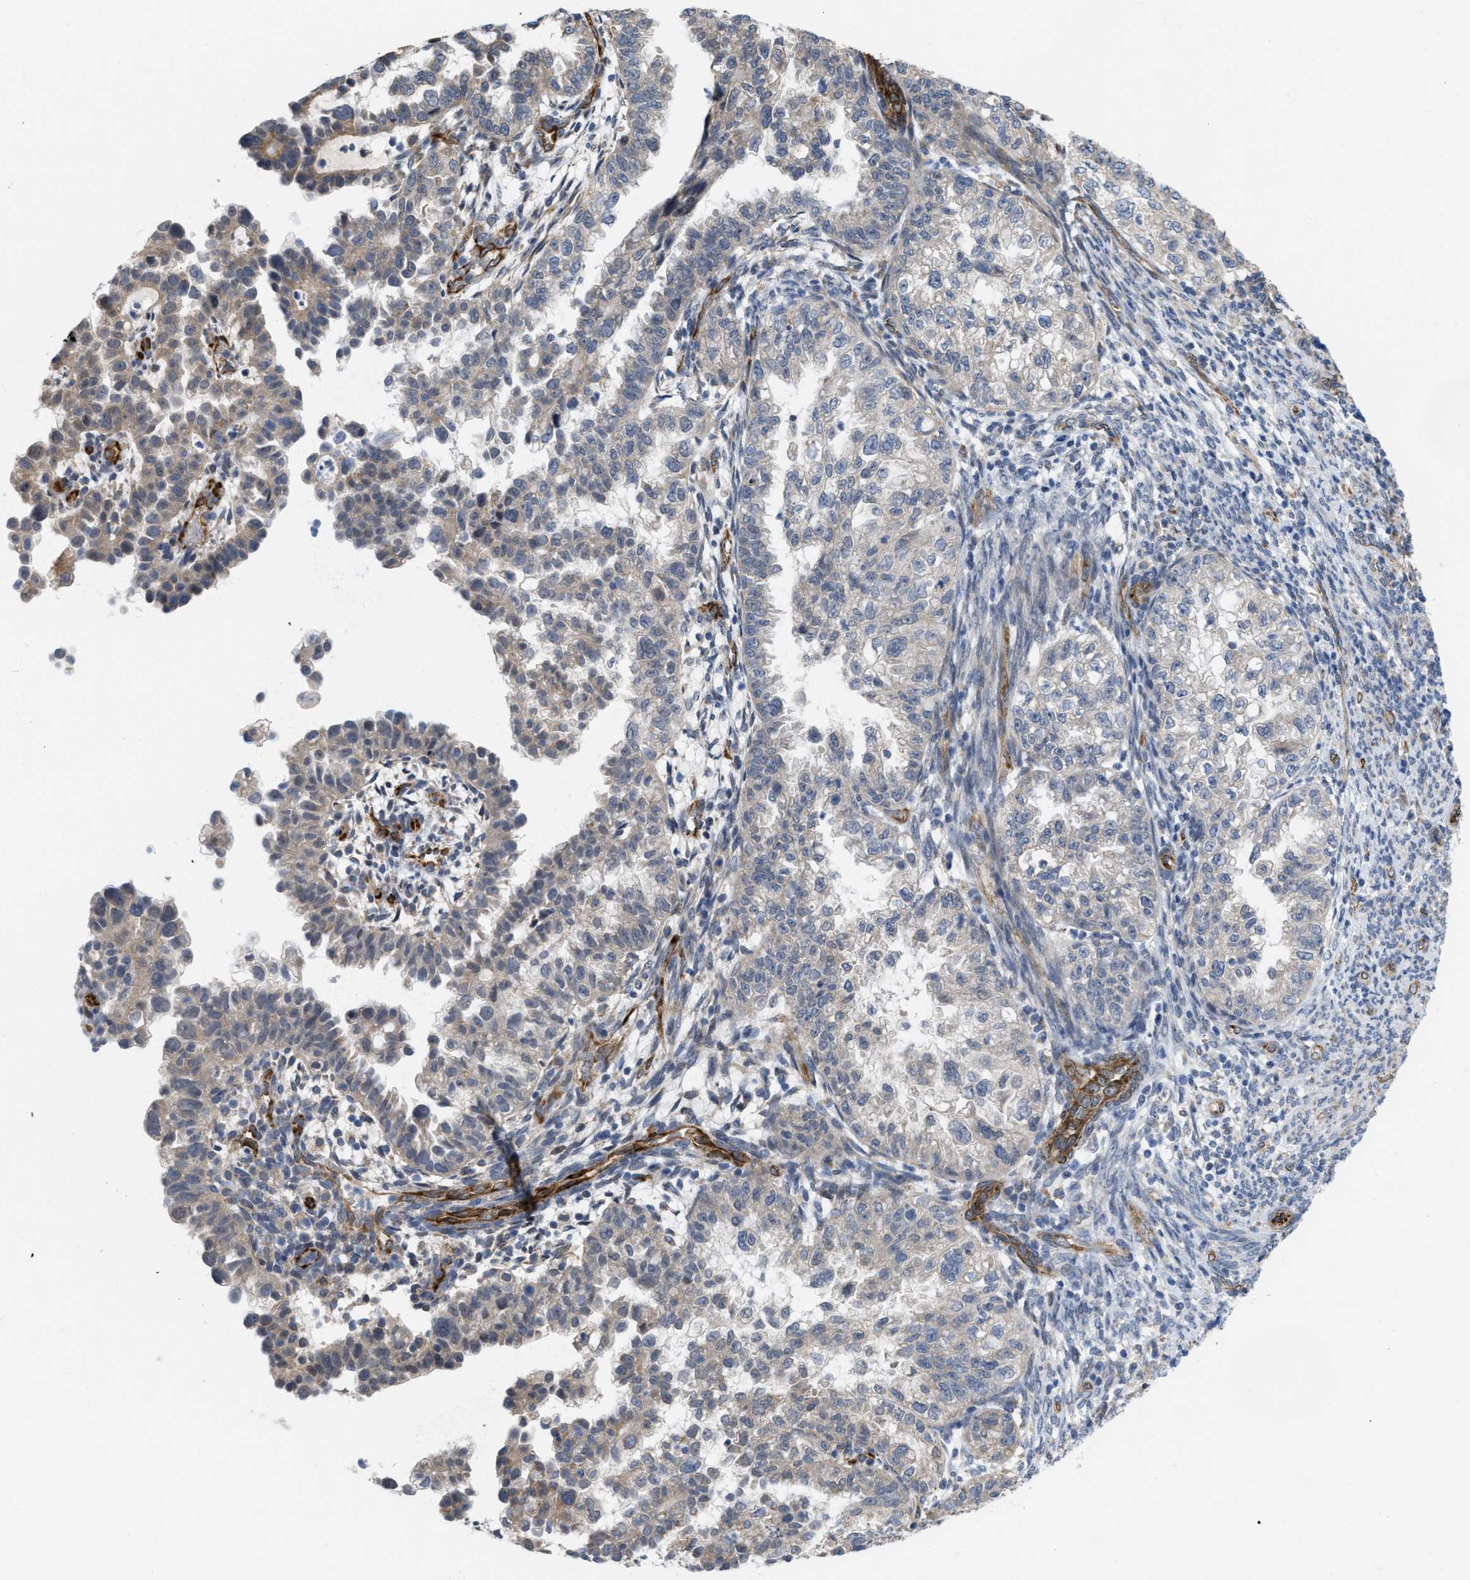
{"staining": {"intensity": "weak", "quantity": "<25%", "location": "cytoplasmic/membranous"}, "tissue": "endometrial cancer", "cell_type": "Tumor cells", "image_type": "cancer", "snomed": [{"axis": "morphology", "description": "Adenocarcinoma, NOS"}, {"axis": "topography", "description": "Endometrium"}], "caption": "This is an IHC histopathology image of adenocarcinoma (endometrial). There is no positivity in tumor cells.", "gene": "EOGT", "patient": {"sex": "female", "age": 85}}